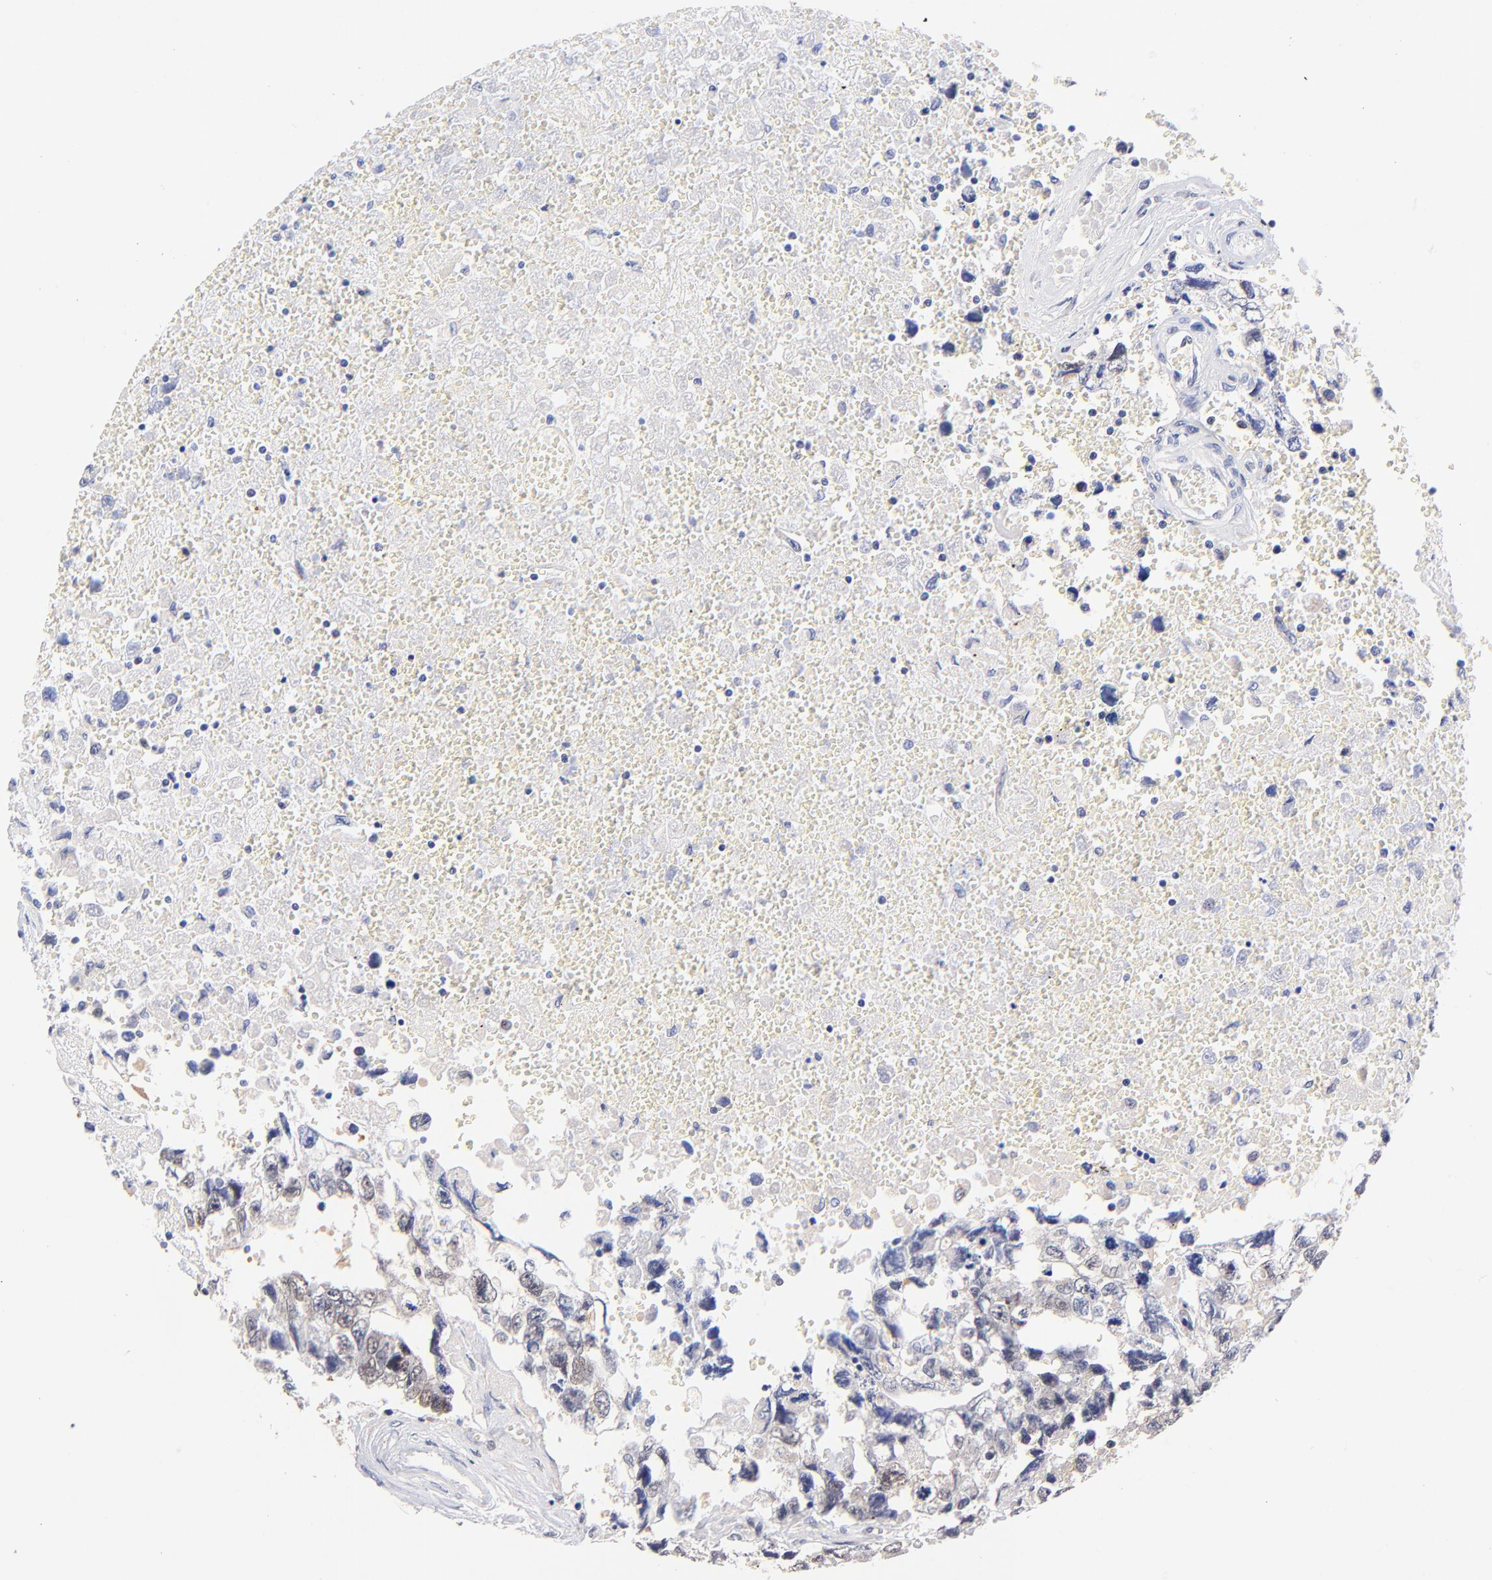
{"staining": {"intensity": "weak", "quantity": "<25%", "location": "cytoplasmic/membranous"}, "tissue": "testis cancer", "cell_type": "Tumor cells", "image_type": "cancer", "snomed": [{"axis": "morphology", "description": "Carcinoma, Embryonal, NOS"}, {"axis": "topography", "description": "Testis"}], "caption": "Image shows no protein staining in tumor cells of embryonal carcinoma (testis) tissue.", "gene": "ZNF155", "patient": {"sex": "male", "age": 31}}